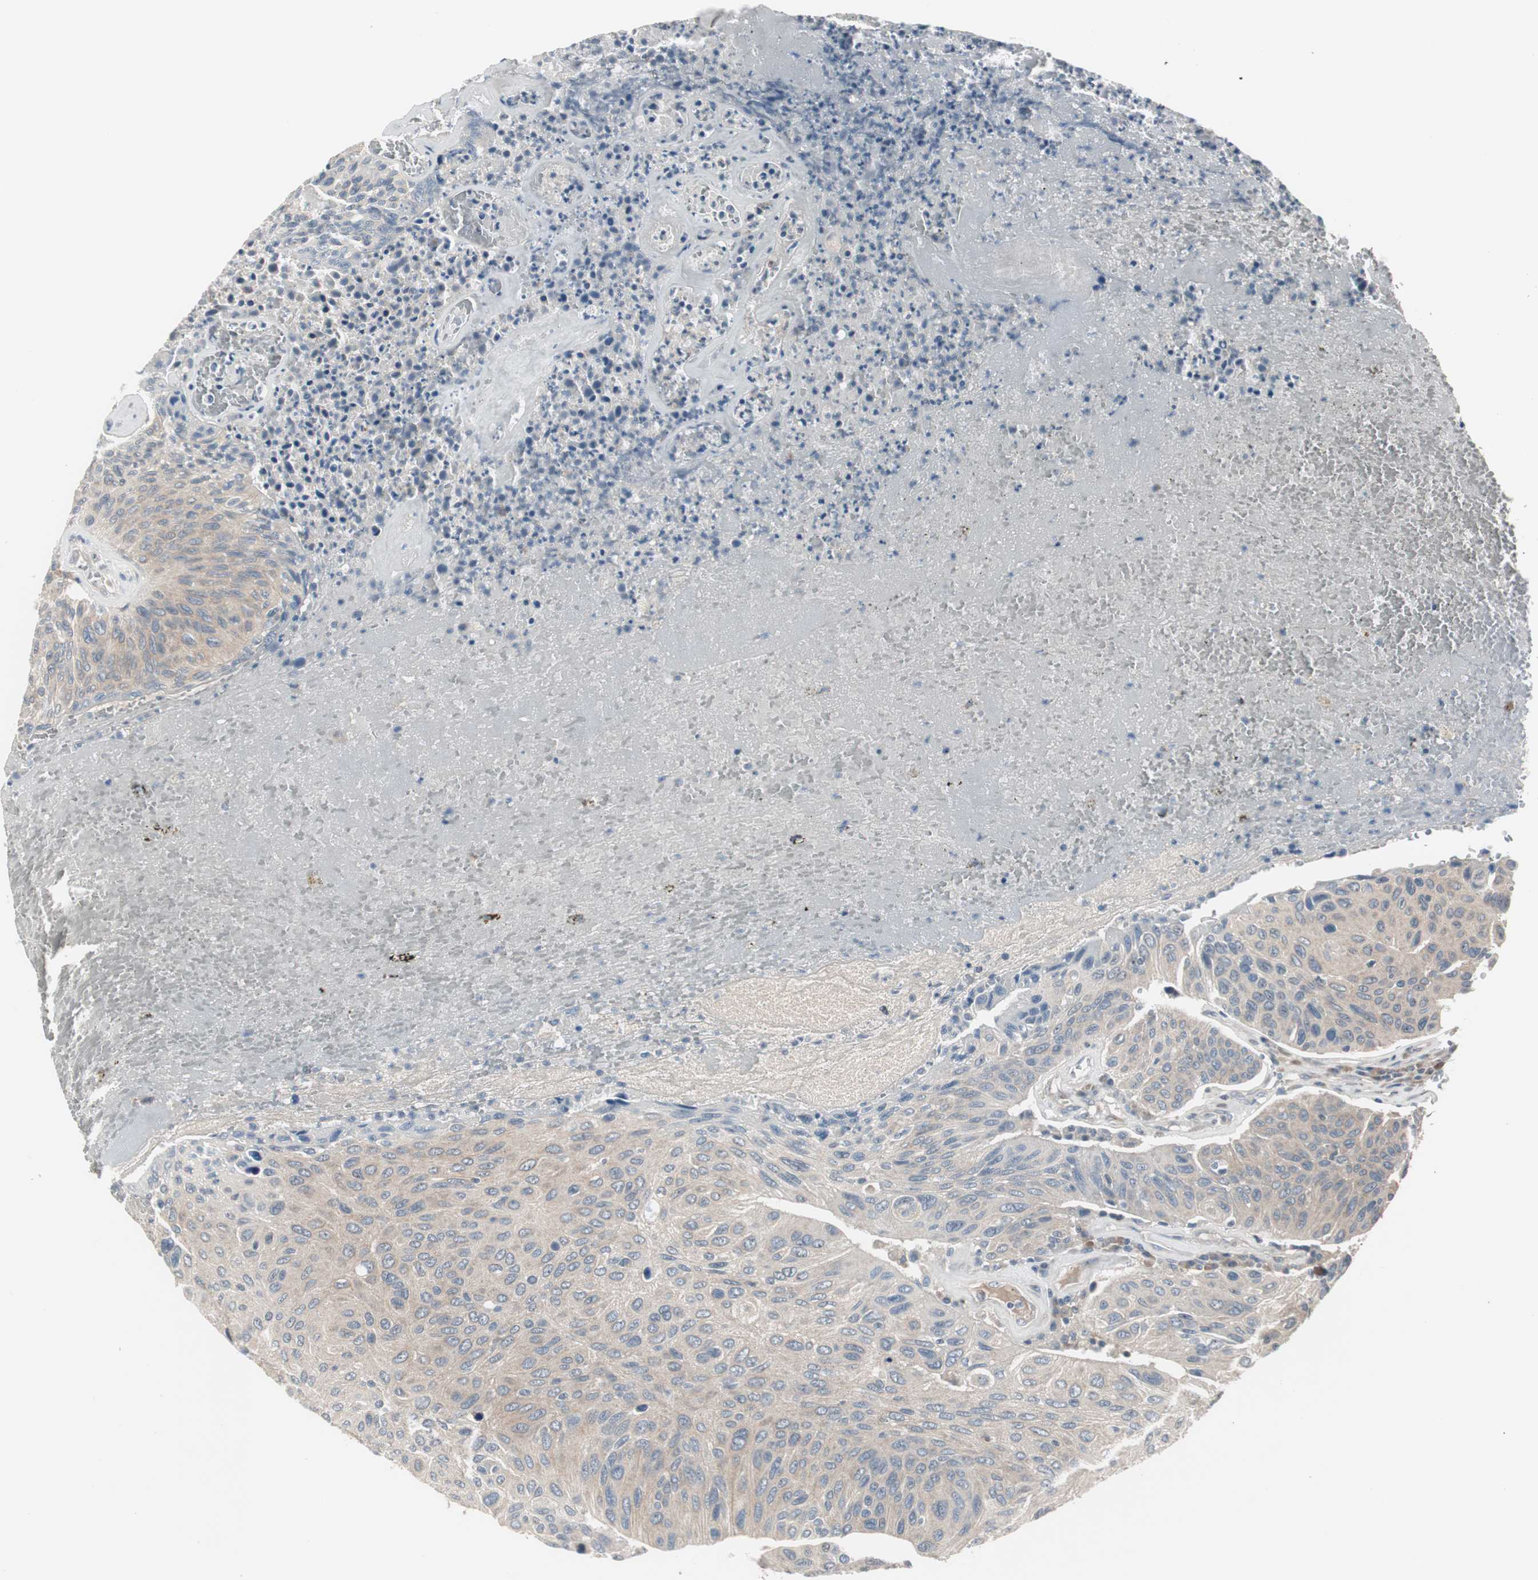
{"staining": {"intensity": "weak", "quantity": ">75%", "location": "cytoplasmic/membranous"}, "tissue": "urothelial cancer", "cell_type": "Tumor cells", "image_type": "cancer", "snomed": [{"axis": "morphology", "description": "Urothelial carcinoma, High grade"}, {"axis": "topography", "description": "Urinary bladder"}], "caption": "Immunohistochemistry (IHC) of urothelial carcinoma (high-grade) shows low levels of weak cytoplasmic/membranous staining in about >75% of tumor cells. (DAB (3,3'-diaminobenzidine) IHC with brightfield microscopy, high magnification).", "gene": "ZMPSTE24", "patient": {"sex": "male", "age": 66}}